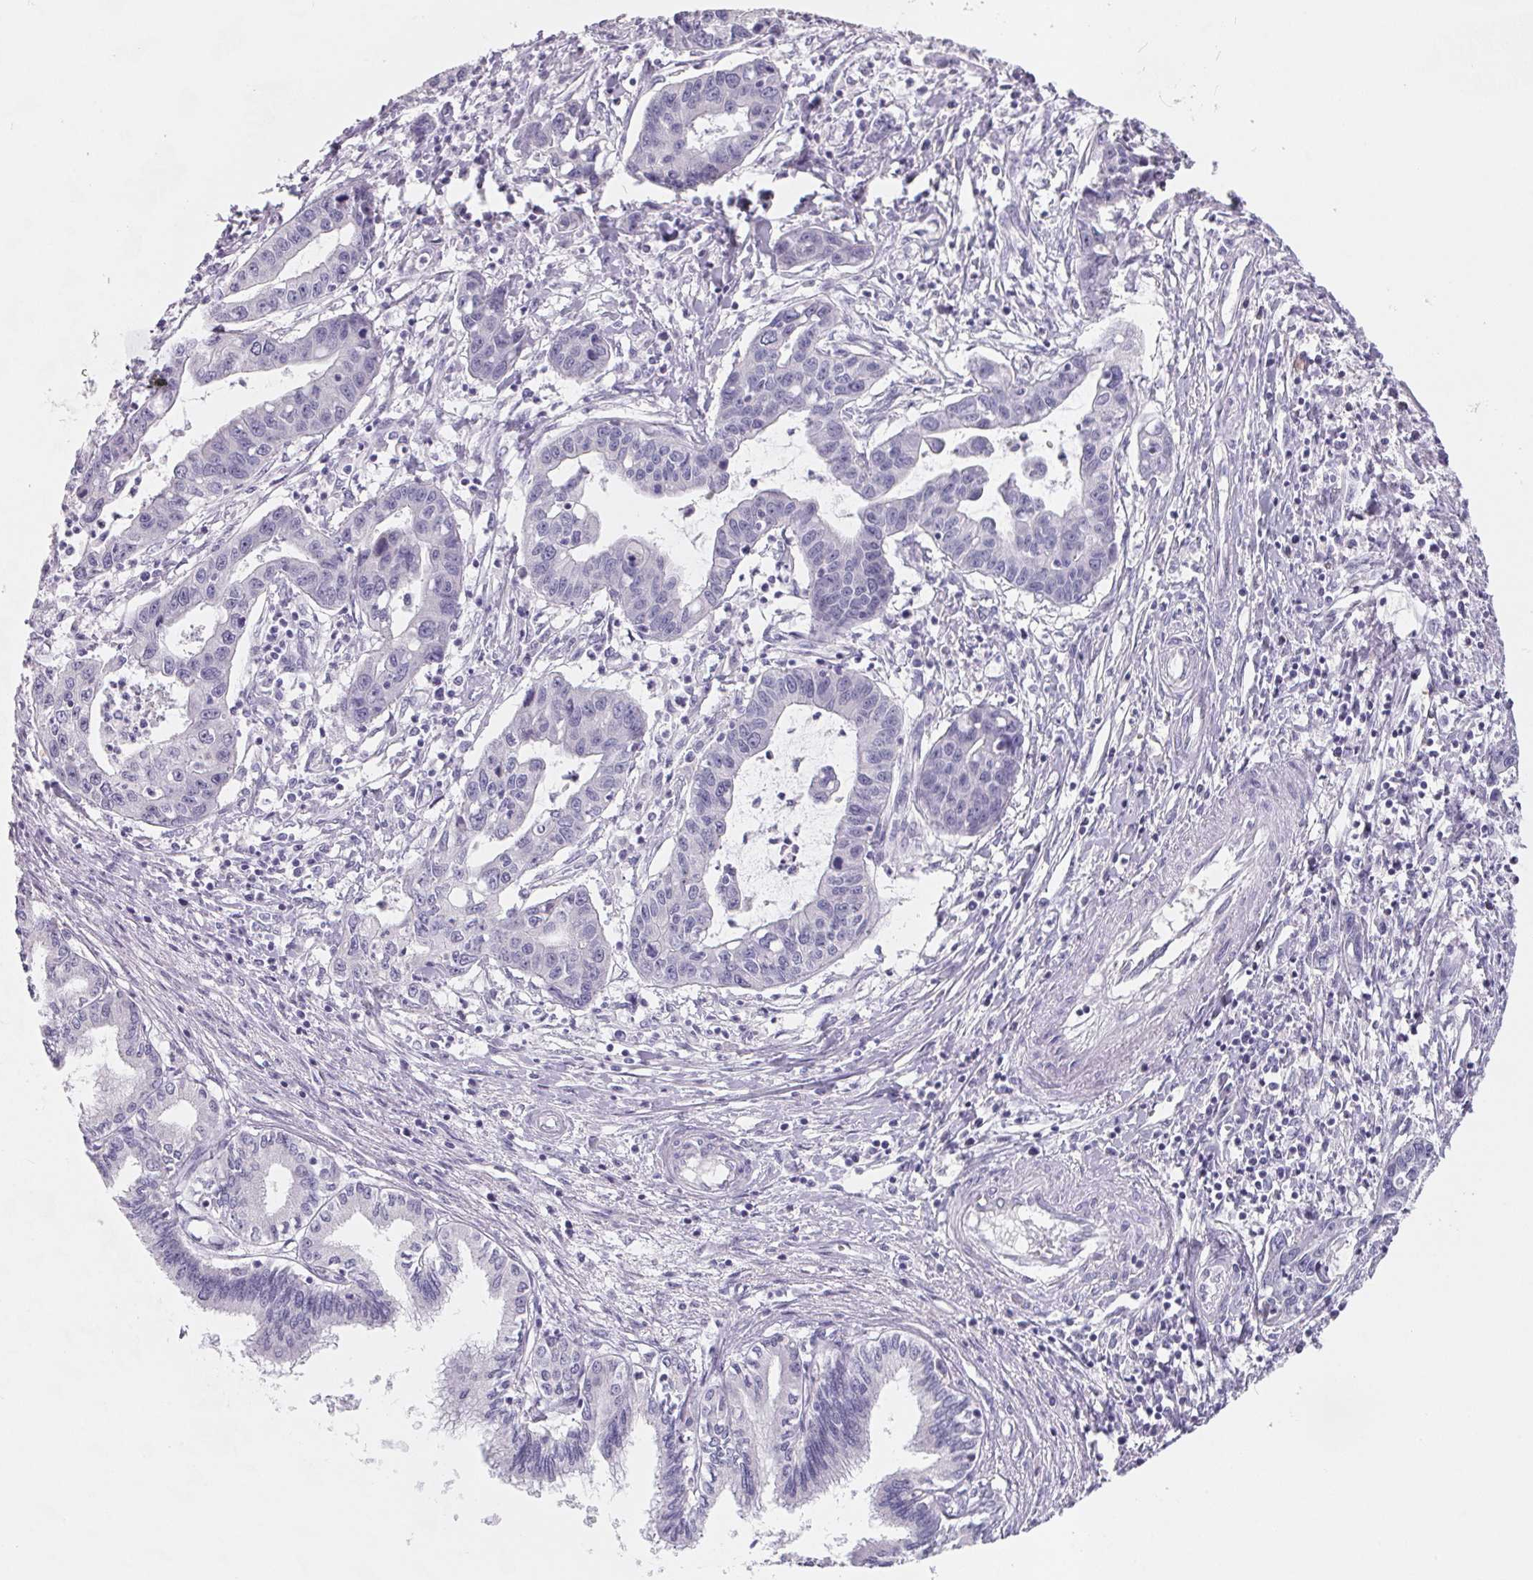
{"staining": {"intensity": "negative", "quantity": "none", "location": "none"}, "tissue": "liver cancer", "cell_type": "Tumor cells", "image_type": "cancer", "snomed": [{"axis": "morphology", "description": "Cholangiocarcinoma"}, {"axis": "topography", "description": "Liver"}], "caption": "Tumor cells show no significant protein positivity in liver cancer.", "gene": "FDX1", "patient": {"sex": "male", "age": 58}}